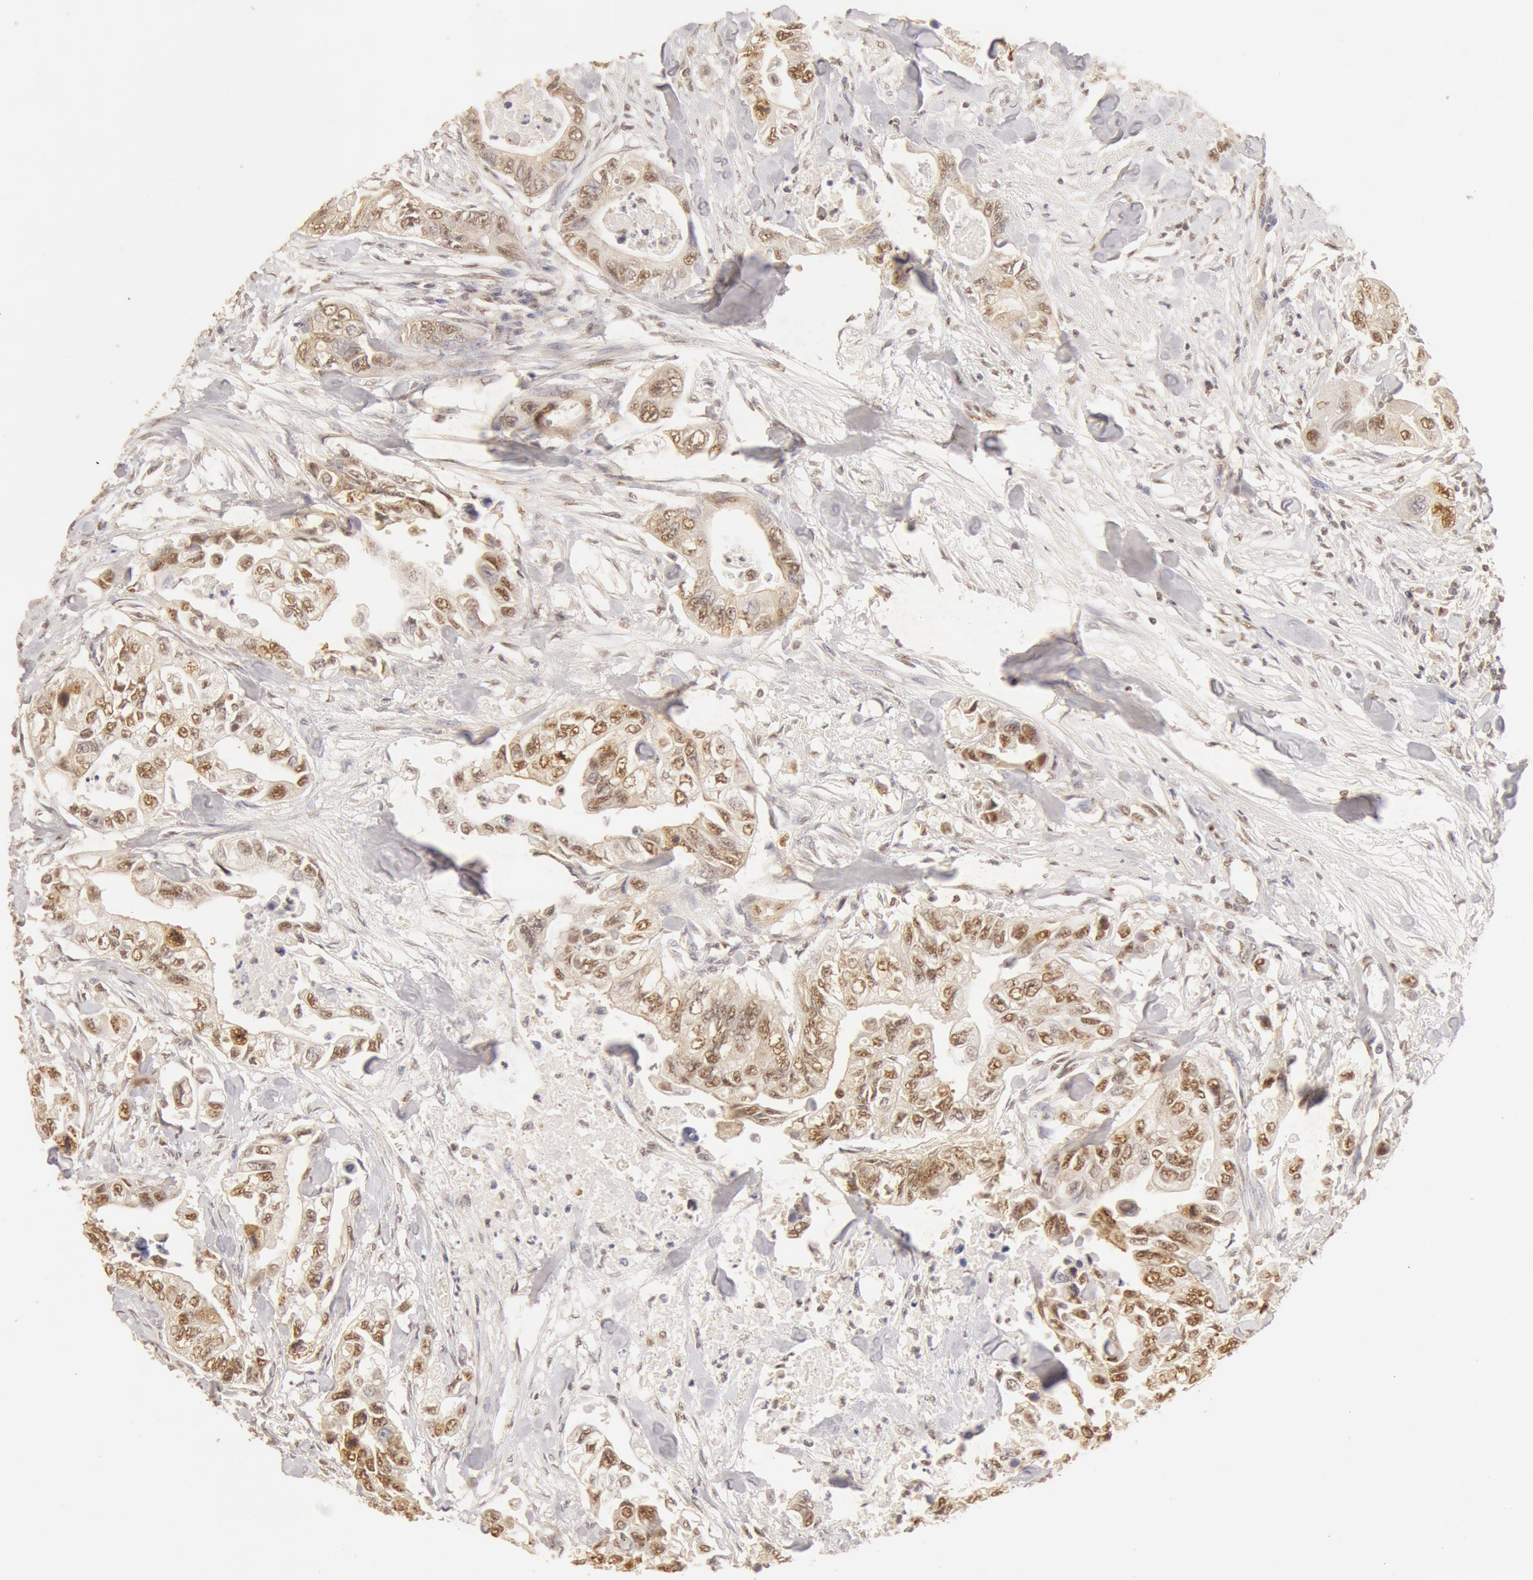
{"staining": {"intensity": "moderate", "quantity": ">75%", "location": "cytoplasmic/membranous,nuclear"}, "tissue": "colorectal cancer", "cell_type": "Tumor cells", "image_type": "cancer", "snomed": [{"axis": "morphology", "description": "Adenocarcinoma, NOS"}, {"axis": "topography", "description": "Colon"}], "caption": "Immunohistochemistry (DAB) staining of human colorectal cancer shows moderate cytoplasmic/membranous and nuclear protein staining in about >75% of tumor cells.", "gene": "SNRNP70", "patient": {"sex": "female", "age": 11}}